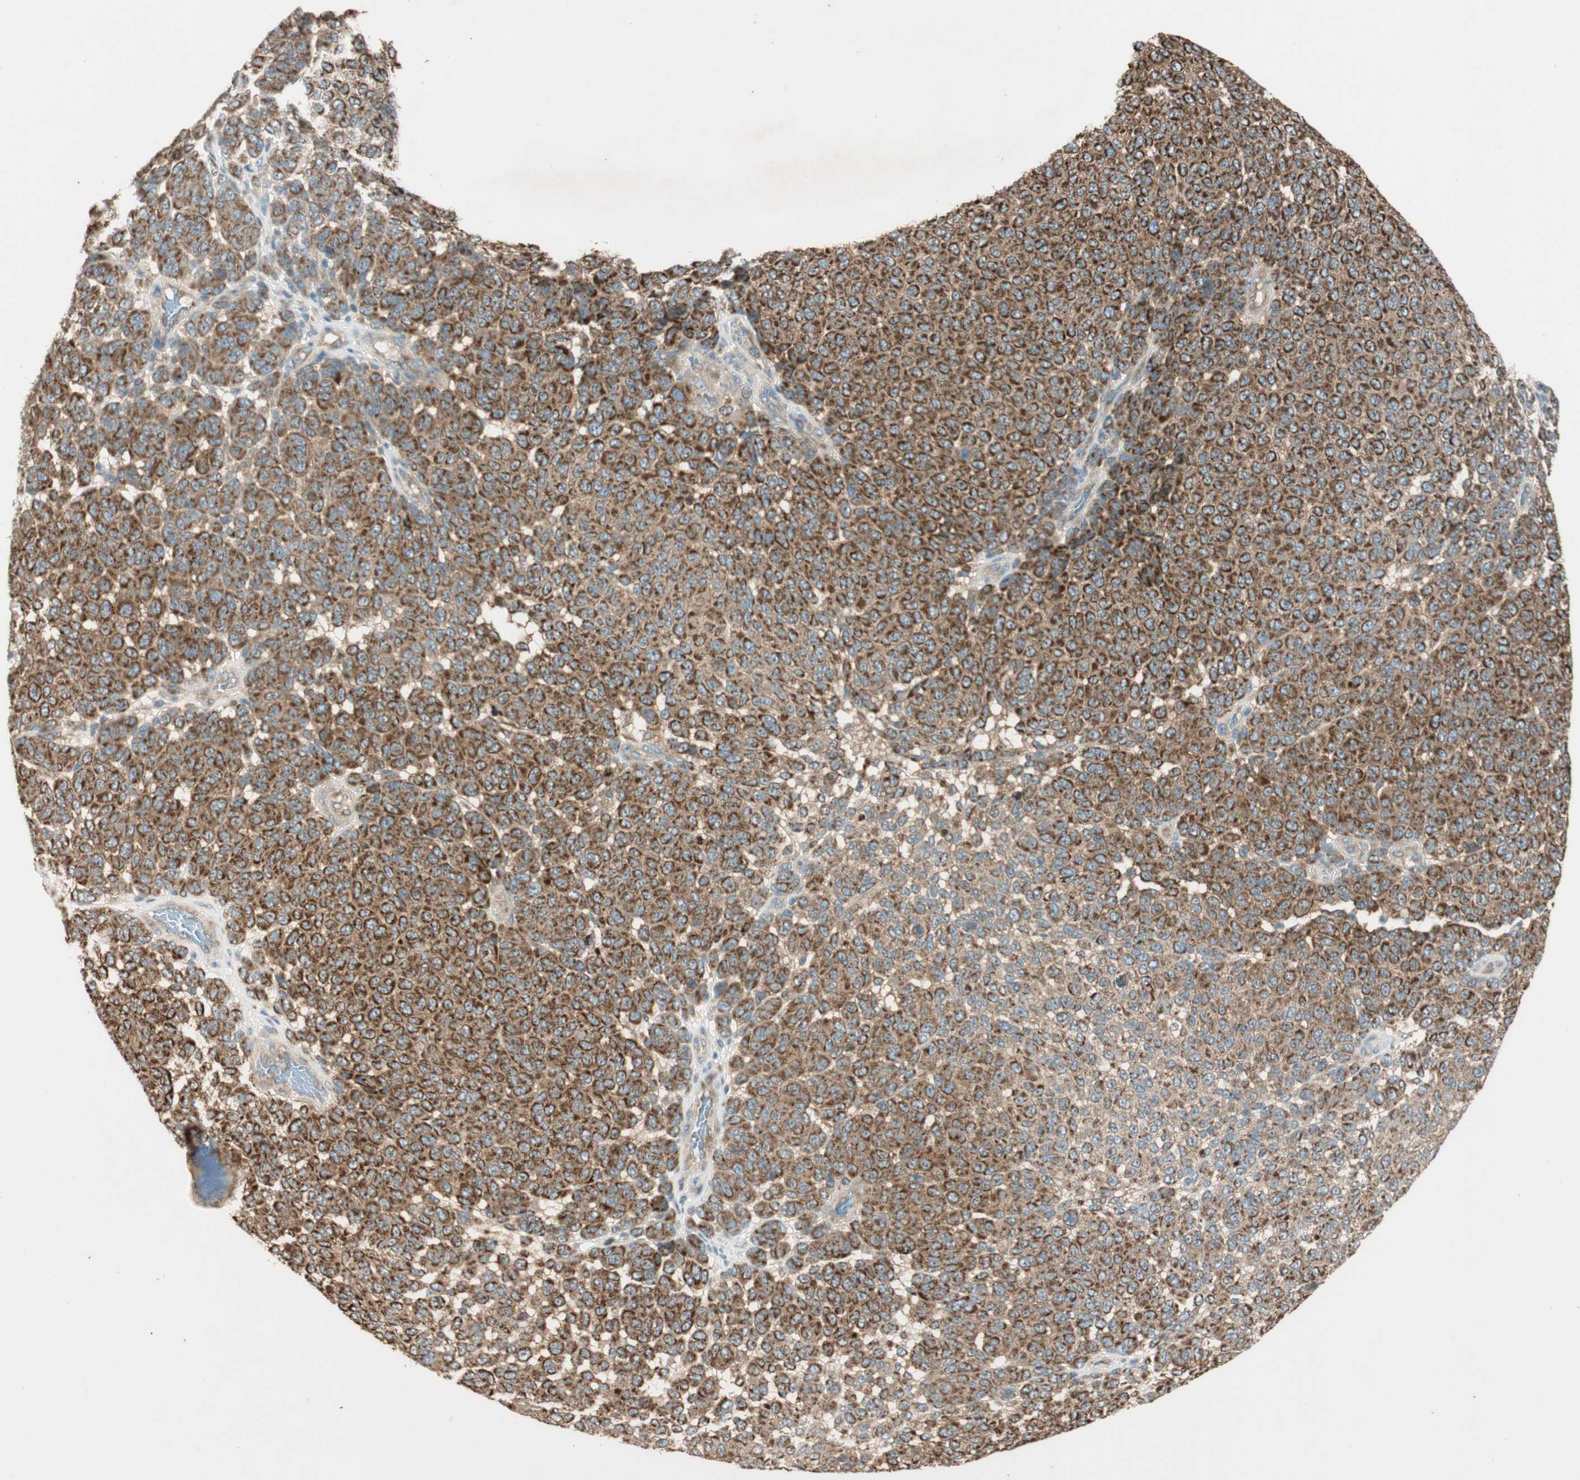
{"staining": {"intensity": "strong", "quantity": ">75%", "location": "cytoplasmic/membranous"}, "tissue": "melanoma", "cell_type": "Tumor cells", "image_type": "cancer", "snomed": [{"axis": "morphology", "description": "Malignant melanoma, NOS"}, {"axis": "topography", "description": "Skin"}], "caption": "Immunohistochemical staining of melanoma shows high levels of strong cytoplasmic/membranous protein positivity in approximately >75% of tumor cells. The staining was performed using DAB, with brown indicating positive protein expression. Nuclei are stained blue with hematoxylin.", "gene": "CC2D1A", "patient": {"sex": "male", "age": 59}}